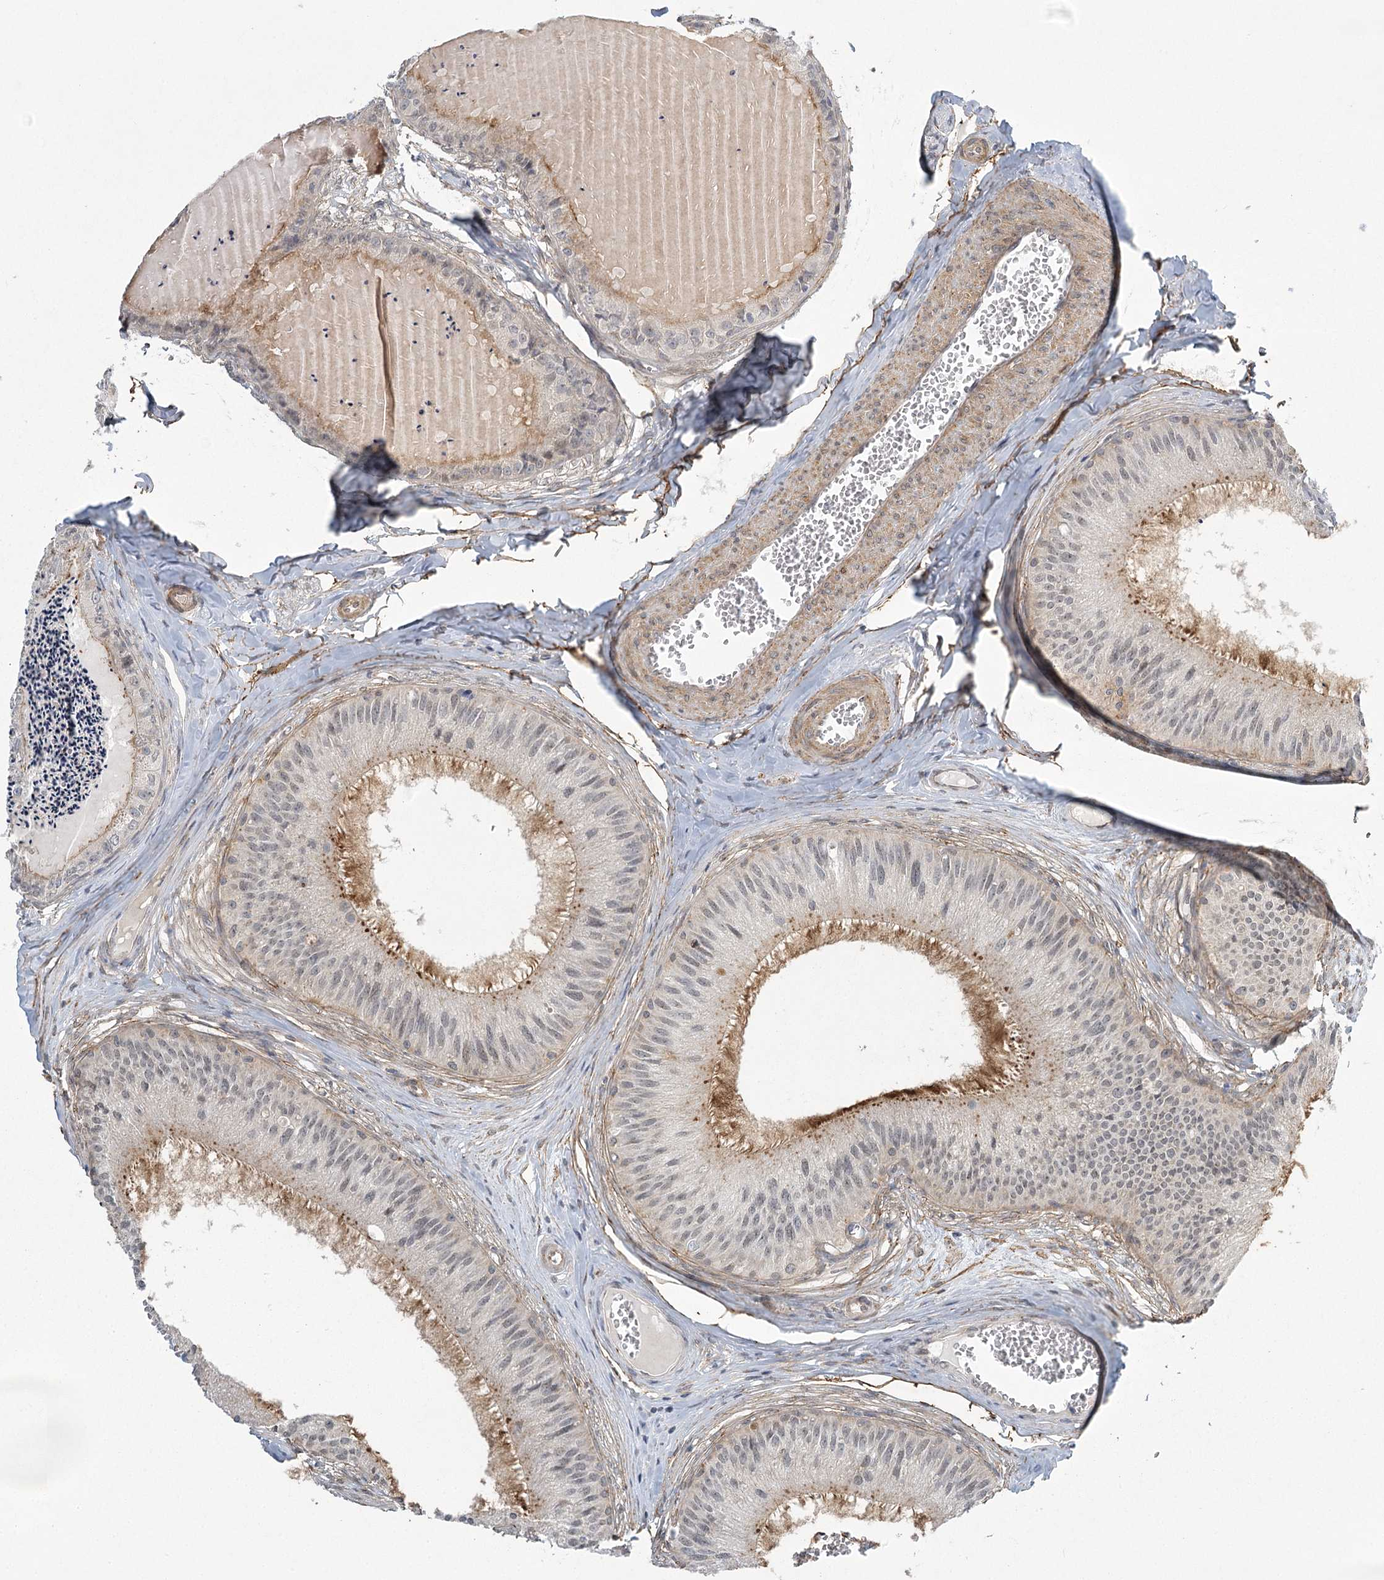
{"staining": {"intensity": "moderate", "quantity": "25%-75%", "location": "cytoplasmic/membranous"}, "tissue": "epididymis", "cell_type": "Glandular cells", "image_type": "normal", "snomed": [{"axis": "morphology", "description": "Normal tissue, NOS"}, {"axis": "topography", "description": "Epididymis"}], "caption": "Immunohistochemistry (IHC) (DAB (3,3'-diaminobenzidine)) staining of unremarkable epididymis displays moderate cytoplasmic/membranous protein positivity in about 25%-75% of glandular cells.", "gene": "MED28", "patient": {"sex": "male", "age": 31}}